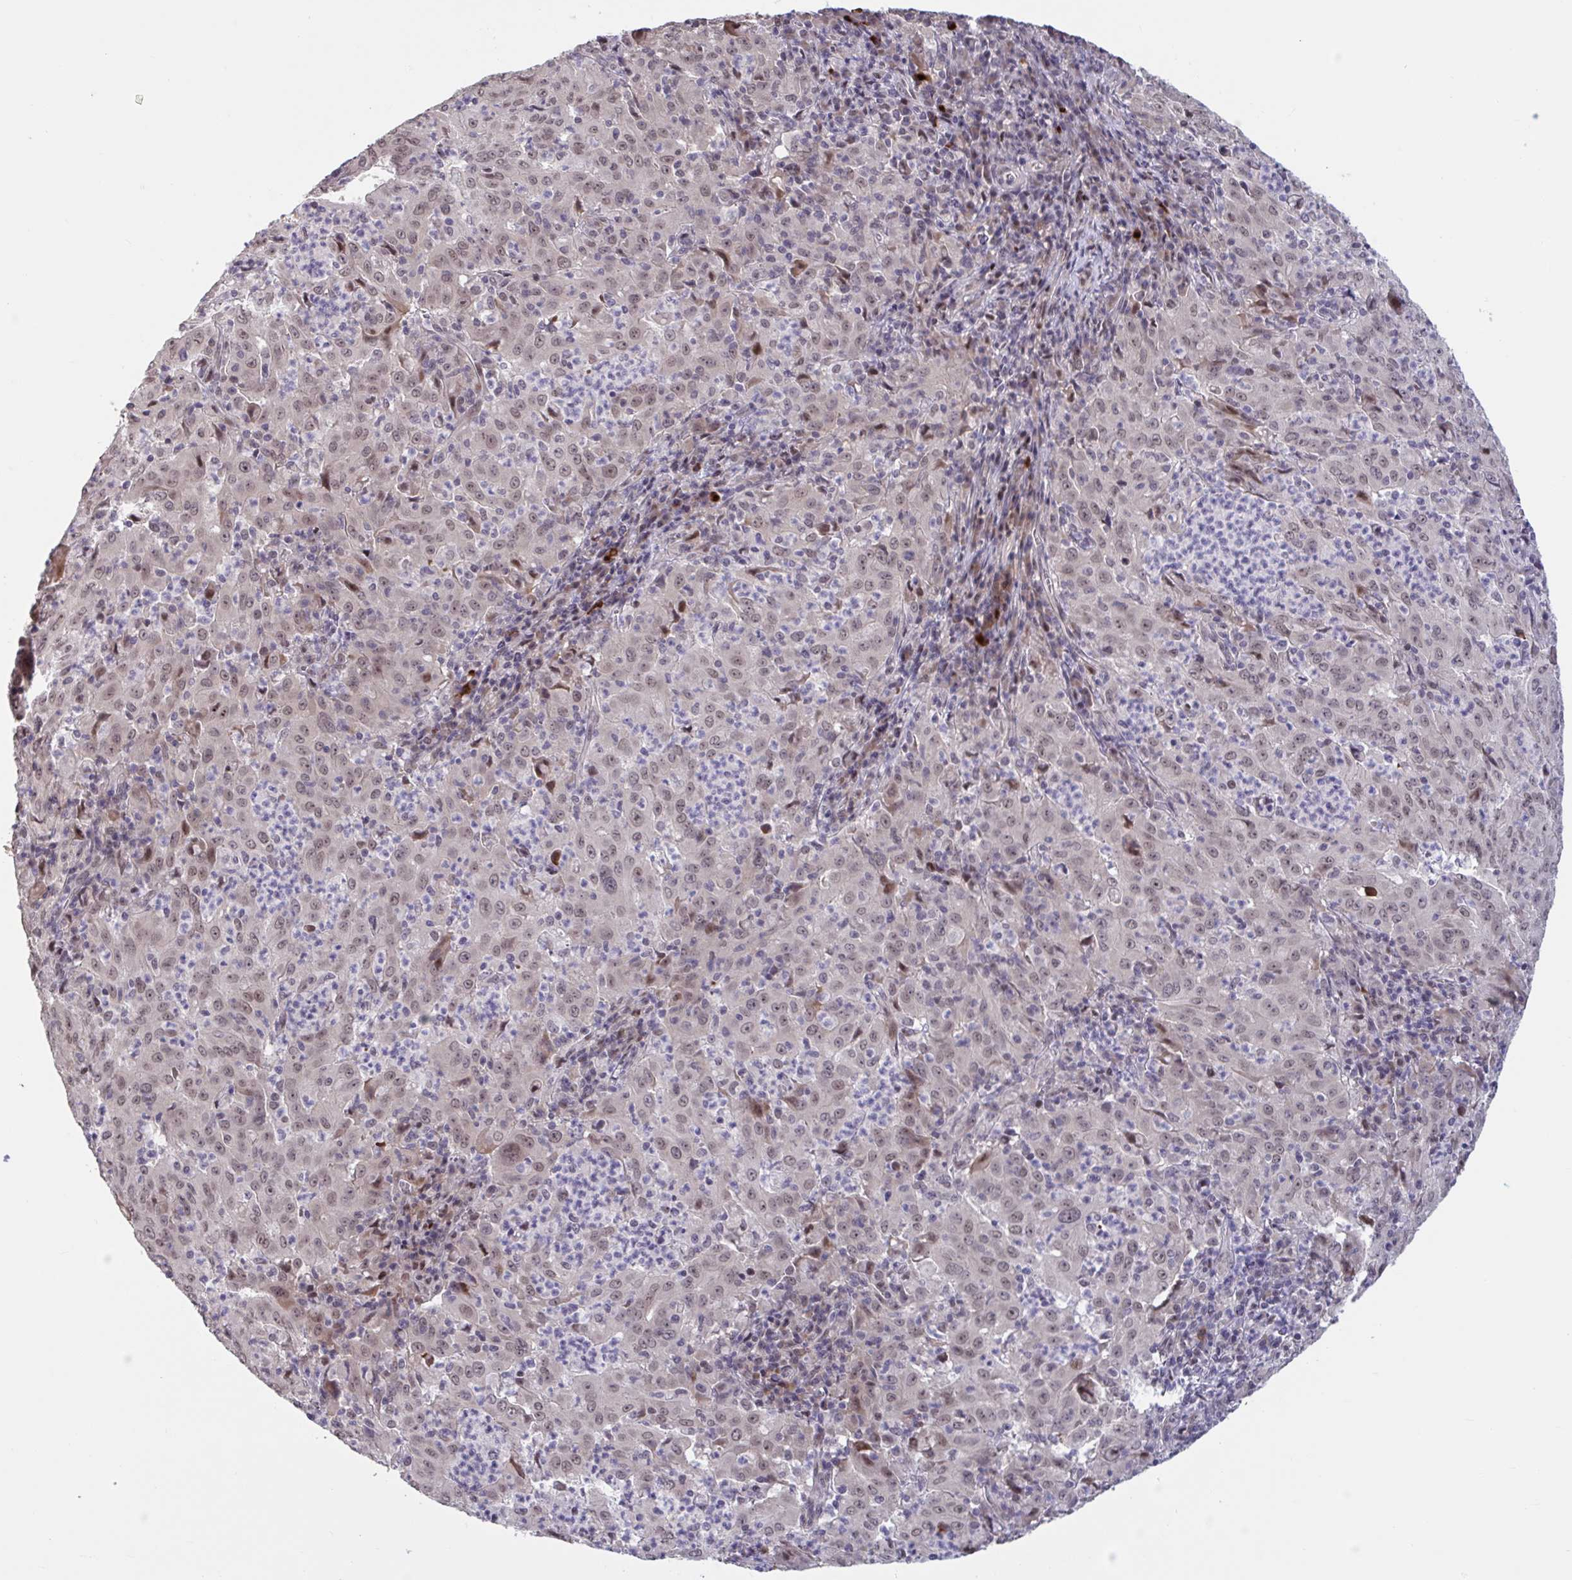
{"staining": {"intensity": "moderate", "quantity": "25%-75%", "location": "nuclear"}, "tissue": "pancreatic cancer", "cell_type": "Tumor cells", "image_type": "cancer", "snomed": [{"axis": "morphology", "description": "Adenocarcinoma, NOS"}, {"axis": "topography", "description": "Pancreas"}], "caption": "Immunohistochemical staining of human pancreatic adenocarcinoma shows medium levels of moderate nuclear staining in approximately 25%-75% of tumor cells.", "gene": "ZNF414", "patient": {"sex": "male", "age": 63}}